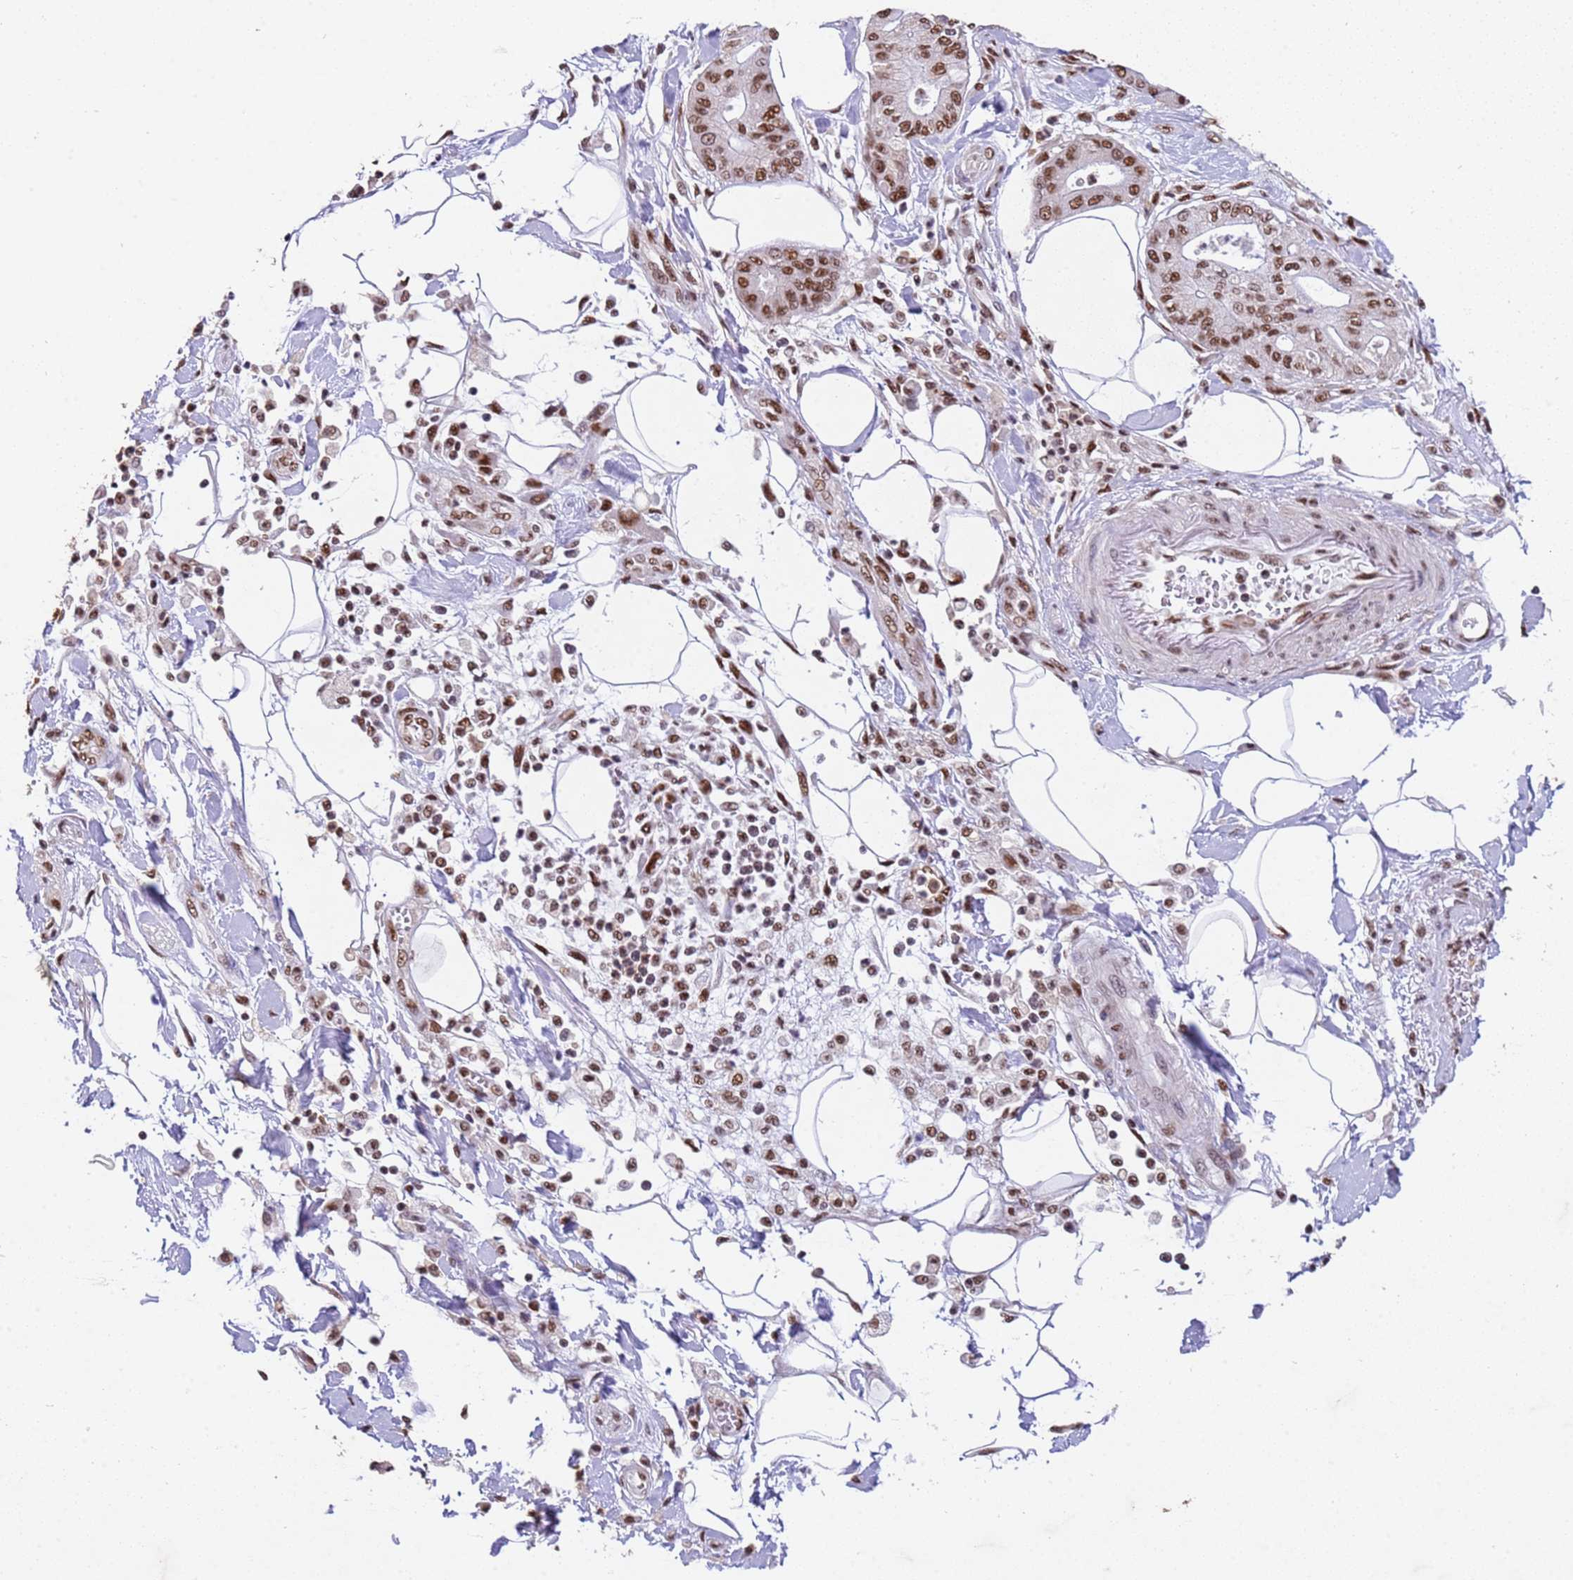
{"staining": {"intensity": "moderate", "quantity": ">75%", "location": "nuclear"}, "tissue": "pancreatic cancer", "cell_type": "Tumor cells", "image_type": "cancer", "snomed": [{"axis": "morphology", "description": "Adenocarcinoma, NOS"}, {"axis": "morphology", "description": "Adenocarcinoma, metastatic, NOS"}, {"axis": "topography", "description": "Lymph node"}, {"axis": "topography", "description": "Pancreas"}, {"axis": "topography", "description": "Duodenum"}], "caption": "Immunohistochemical staining of human pancreatic cancer shows moderate nuclear protein positivity in approximately >75% of tumor cells. (DAB IHC, brown staining for protein, blue staining for nuclei).", "gene": "ESF1", "patient": {"sex": "female", "age": 64}}